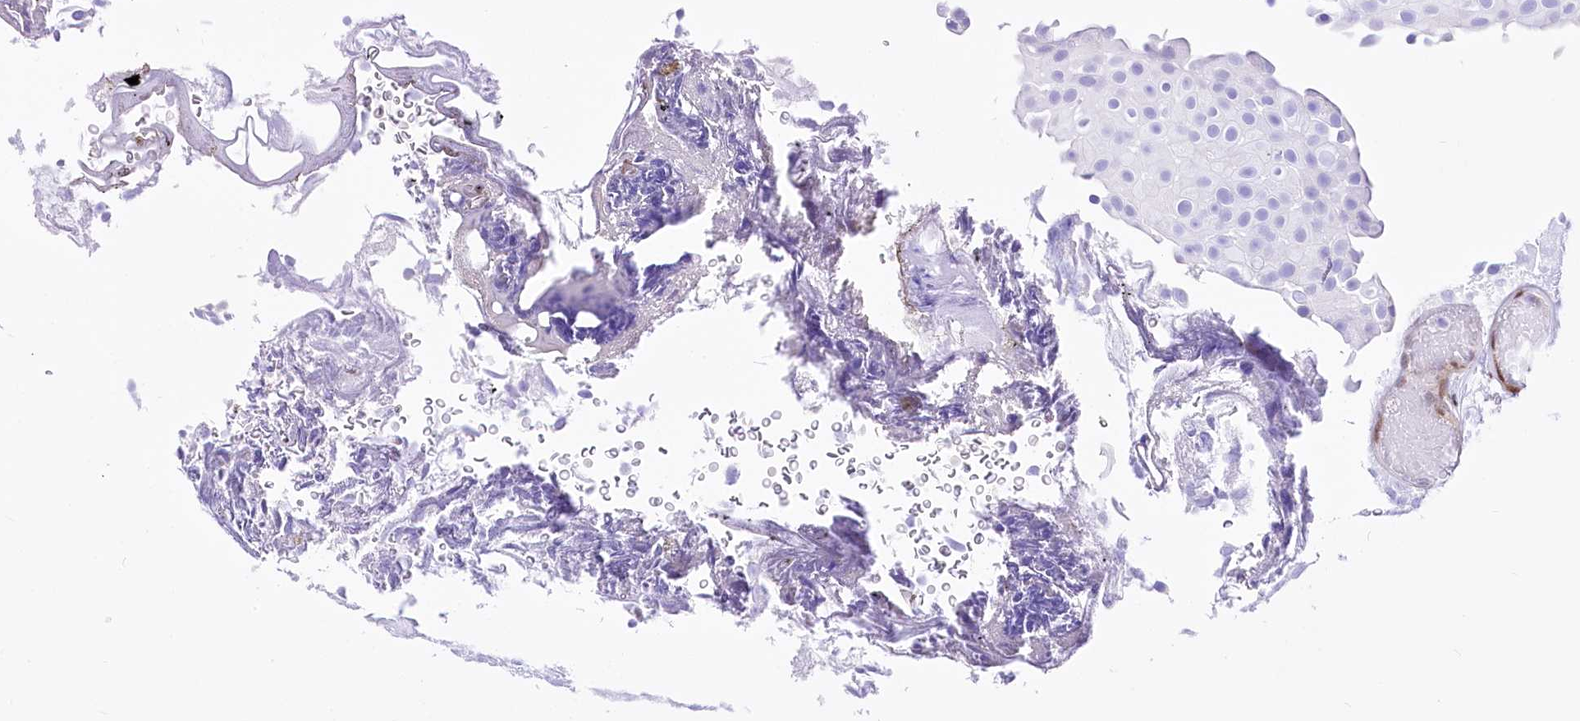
{"staining": {"intensity": "negative", "quantity": "none", "location": "none"}, "tissue": "urothelial cancer", "cell_type": "Tumor cells", "image_type": "cancer", "snomed": [{"axis": "morphology", "description": "Urothelial carcinoma, Low grade"}, {"axis": "topography", "description": "Urinary bladder"}], "caption": "Tumor cells are negative for protein expression in human urothelial carcinoma (low-grade).", "gene": "PTMS", "patient": {"sex": "male", "age": 78}}